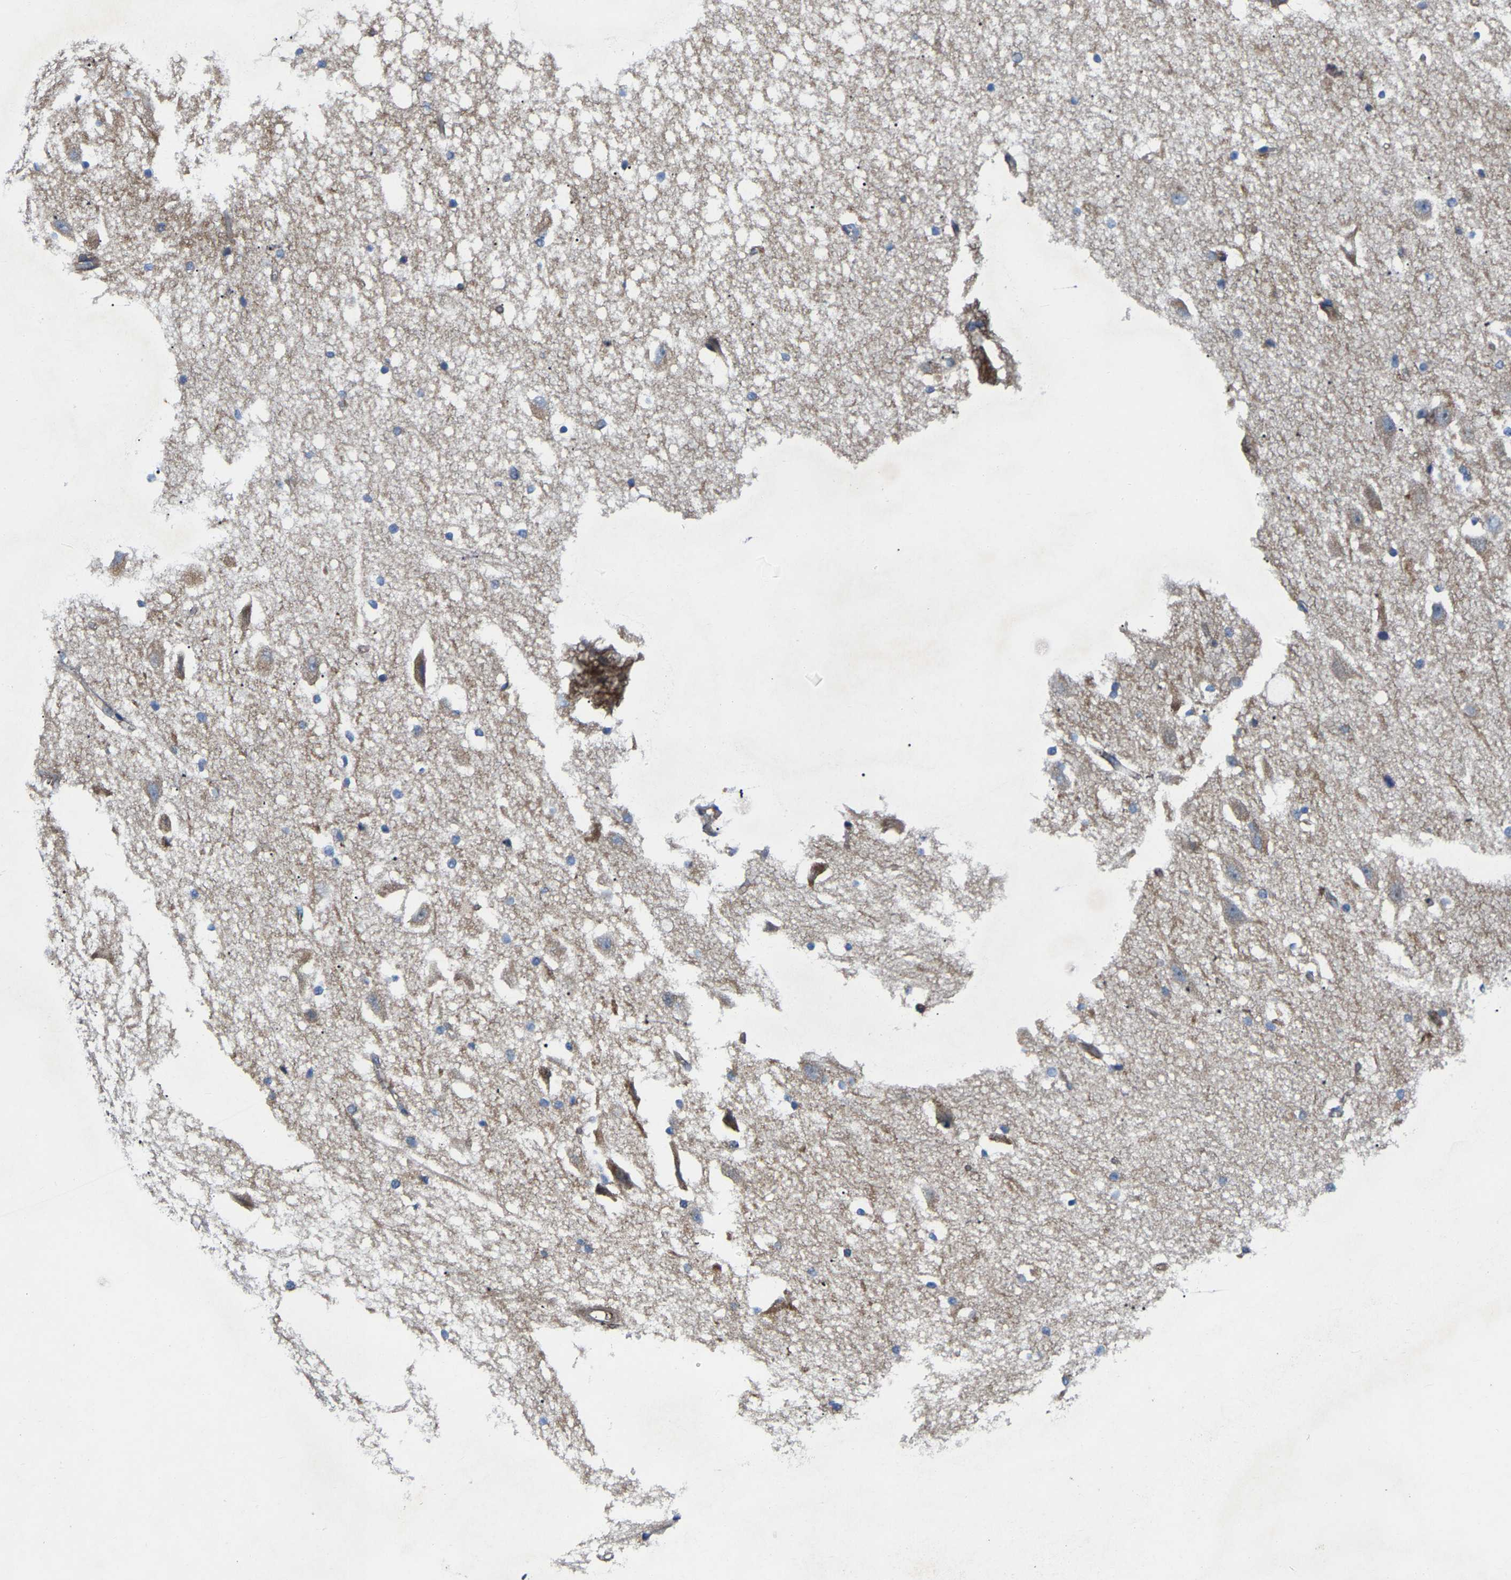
{"staining": {"intensity": "negative", "quantity": "none", "location": "none"}, "tissue": "hippocampus", "cell_type": "Glial cells", "image_type": "normal", "snomed": [{"axis": "morphology", "description": "Normal tissue, NOS"}, {"axis": "topography", "description": "Hippocampus"}], "caption": "Hippocampus stained for a protein using IHC displays no positivity glial cells.", "gene": "TOR1B", "patient": {"sex": "female", "age": 19}}